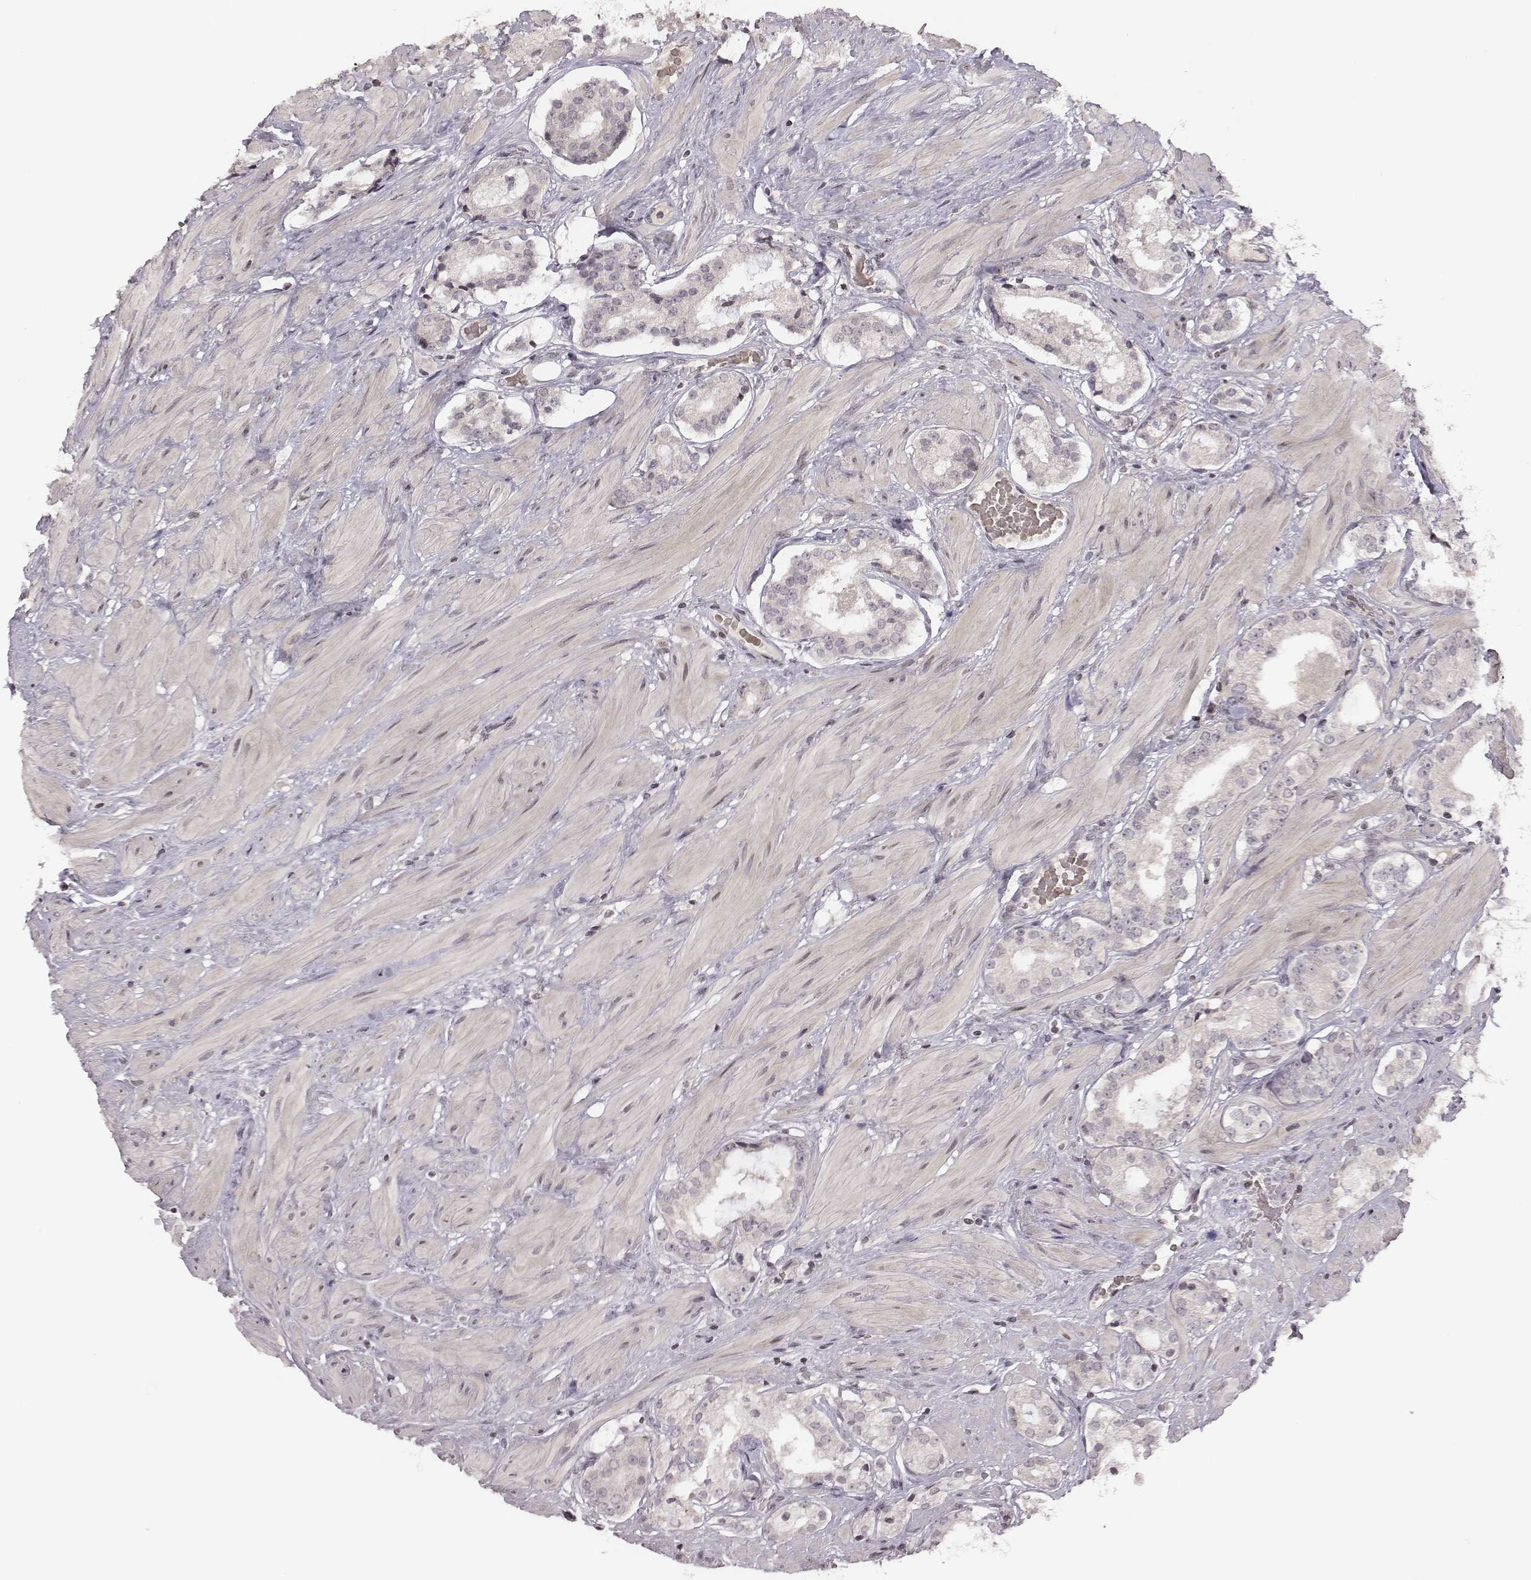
{"staining": {"intensity": "negative", "quantity": "none", "location": "none"}, "tissue": "prostate cancer", "cell_type": "Tumor cells", "image_type": "cancer", "snomed": [{"axis": "morphology", "description": "Adenocarcinoma, Low grade"}, {"axis": "topography", "description": "Prostate"}], "caption": "Human prostate cancer (low-grade adenocarcinoma) stained for a protein using immunohistochemistry reveals no expression in tumor cells.", "gene": "GRM4", "patient": {"sex": "male", "age": 60}}